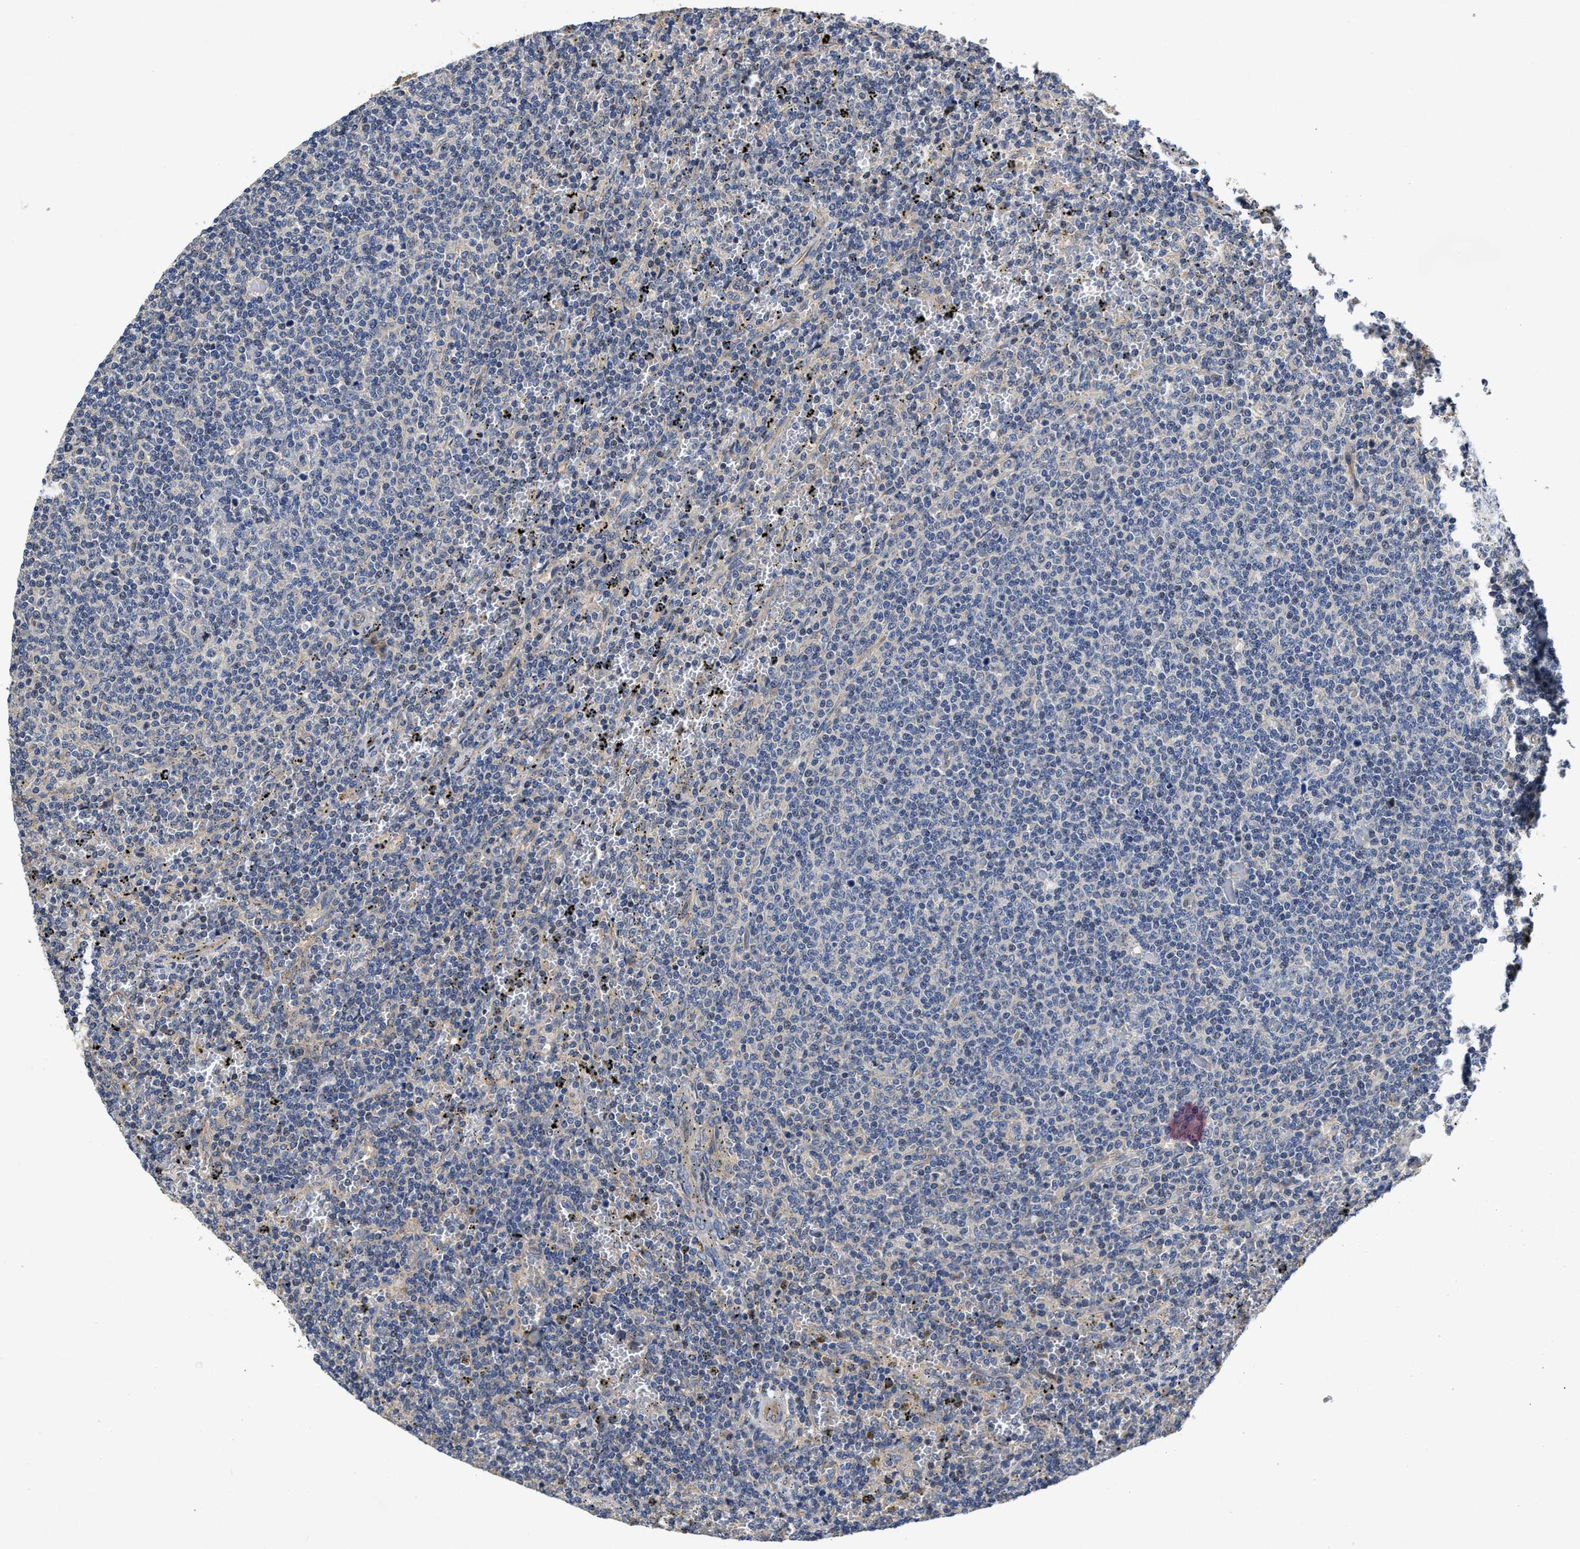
{"staining": {"intensity": "negative", "quantity": "none", "location": "none"}, "tissue": "lymphoma", "cell_type": "Tumor cells", "image_type": "cancer", "snomed": [{"axis": "morphology", "description": "Malignant lymphoma, non-Hodgkin's type, Low grade"}, {"axis": "topography", "description": "Spleen"}], "caption": "This is an immunohistochemistry image of low-grade malignant lymphoma, non-Hodgkin's type. There is no positivity in tumor cells.", "gene": "TRAF6", "patient": {"sex": "female", "age": 50}}